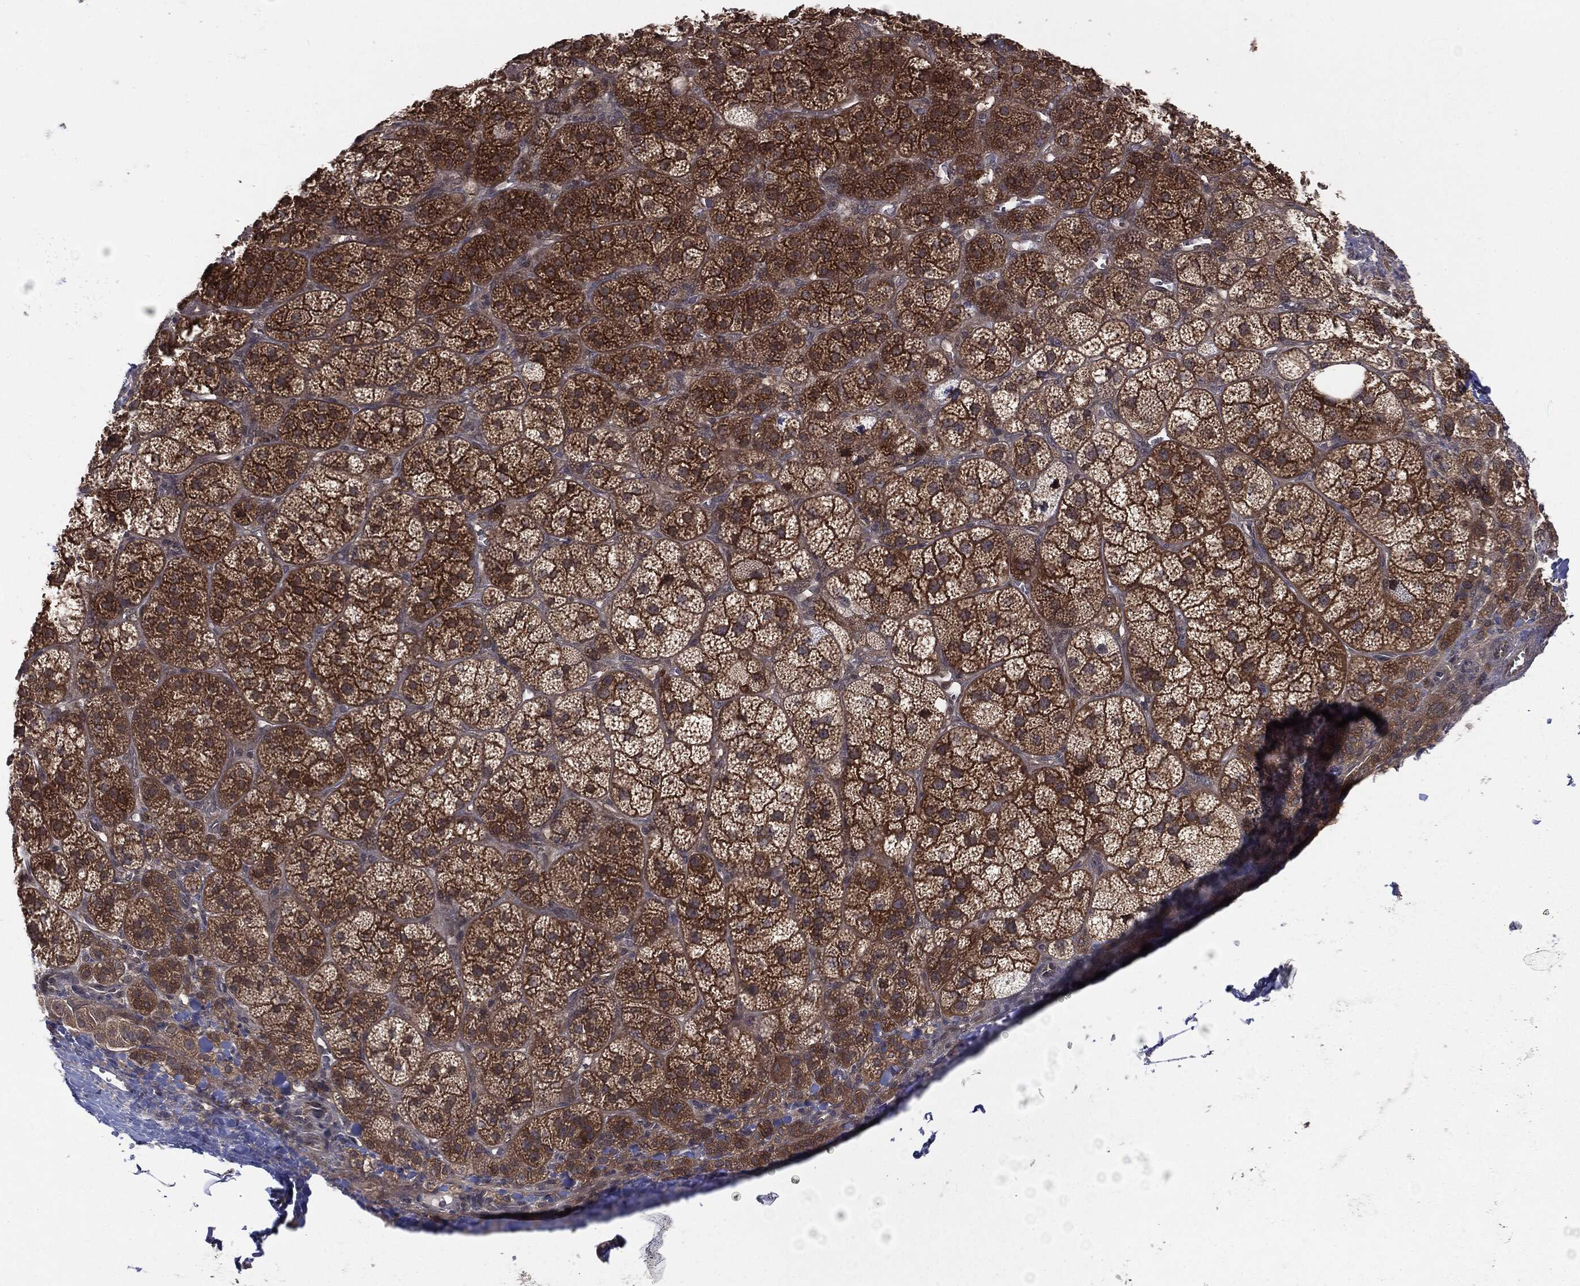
{"staining": {"intensity": "strong", "quantity": ">75%", "location": "cytoplasmic/membranous"}, "tissue": "adrenal gland", "cell_type": "Glandular cells", "image_type": "normal", "snomed": [{"axis": "morphology", "description": "Normal tissue, NOS"}, {"axis": "topography", "description": "Adrenal gland"}], "caption": "IHC staining of normal adrenal gland, which exhibits high levels of strong cytoplasmic/membranous positivity in about >75% of glandular cells indicating strong cytoplasmic/membranous protein positivity. The staining was performed using DAB (3,3'-diaminobenzidine) (brown) for protein detection and nuclei were counterstained in hematoxylin (blue).", "gene": "KRT7", "patient": {"sex": "female", "age": 60}}